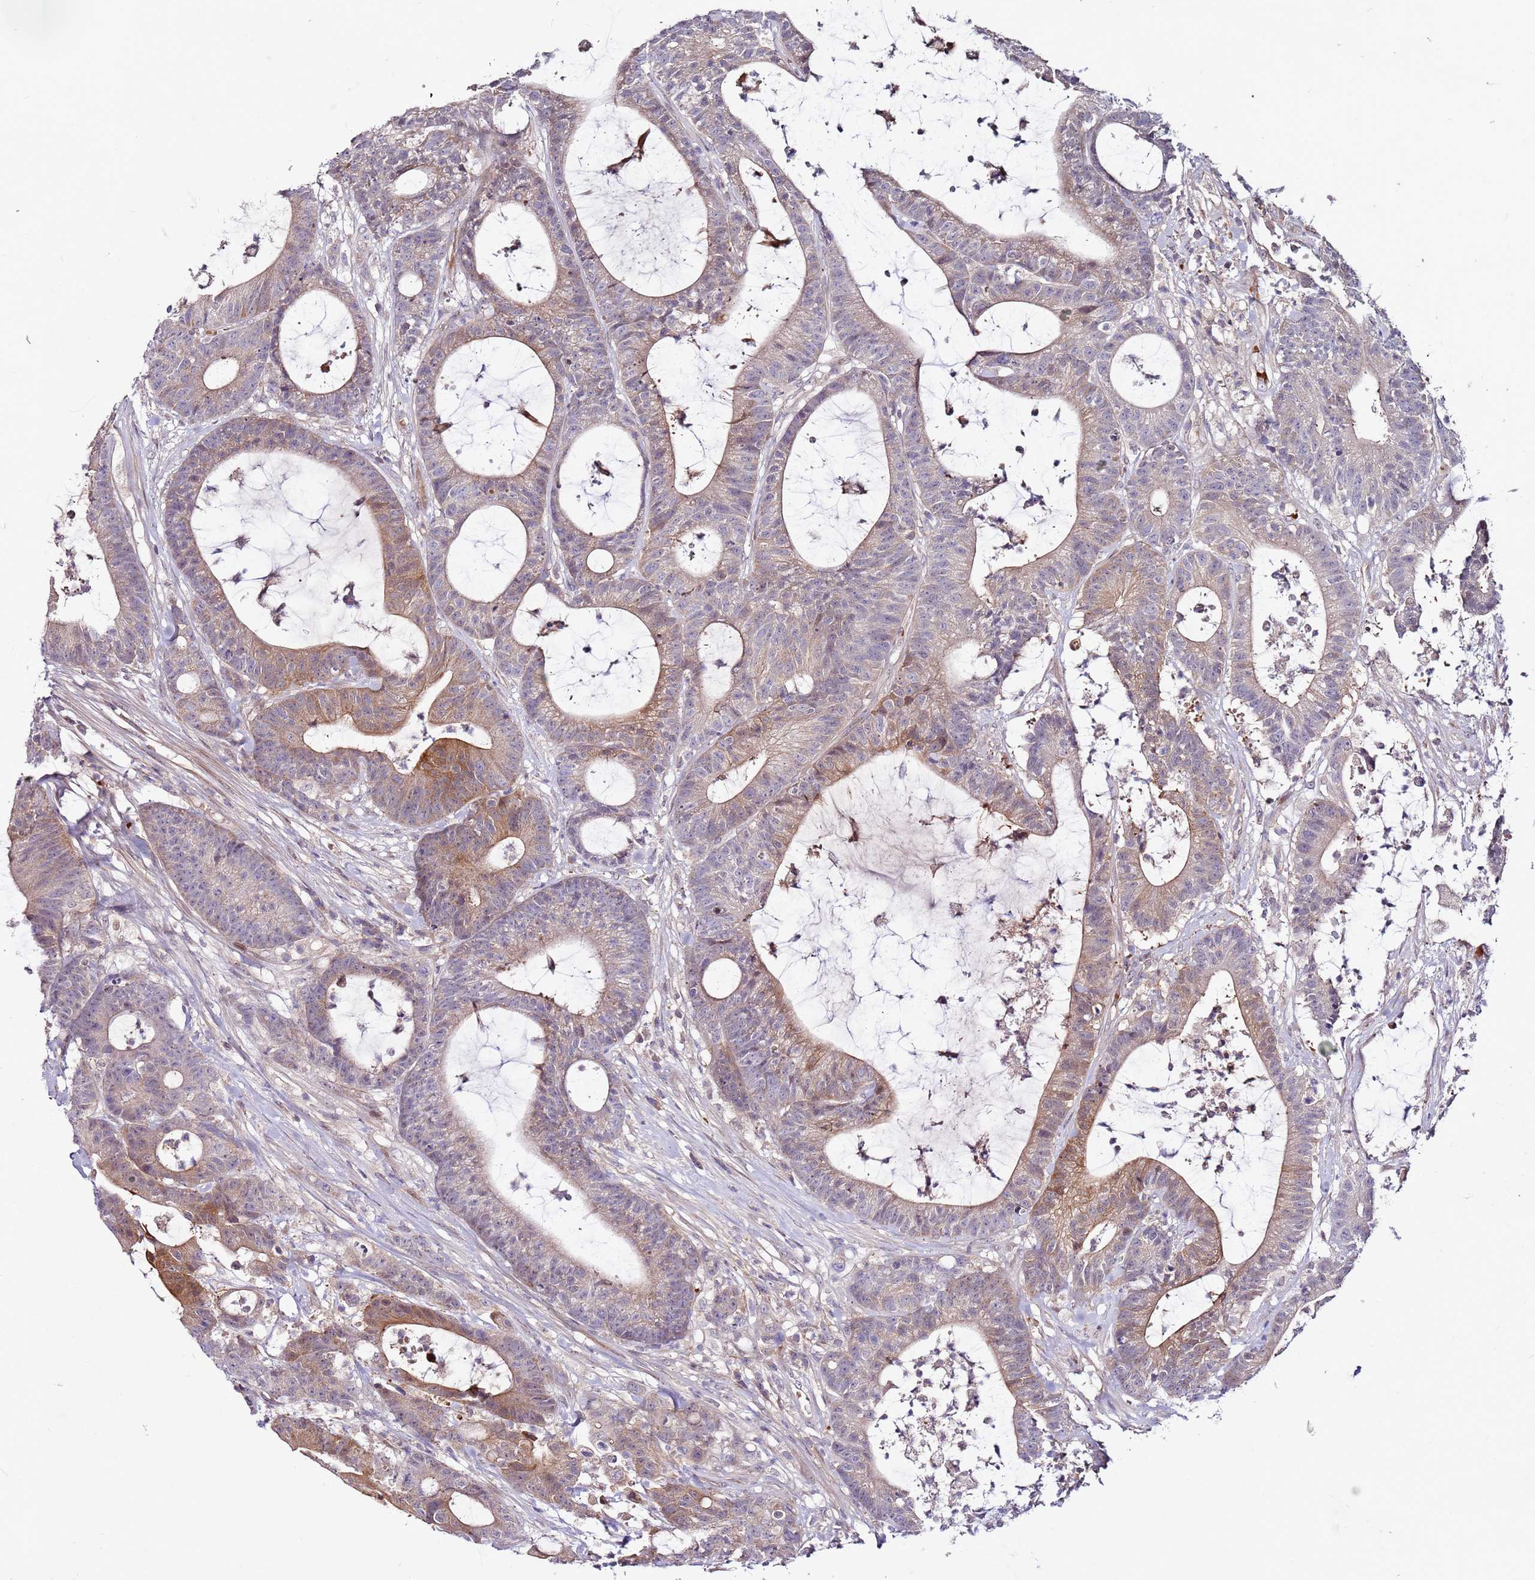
{"staining": {"intensity": "moderate", "quantity": "25%-75%", "location": "cytoplasmic/membranous"}, "tissue": "colorectal cancer", "cell_type": "Tumor cells", "image_type": "cancer", "snomed": [{"axis": "morphology", "description": "Adenocarcinoma, NOS"}, {"axis": "topography", "description": "Colon"}], "caption": "Immunohistochemical staining of colorectal adenocarcinoma displays medium levels of moderate cytoplasmic/membranous positivity in about 25%-75% of tumor cells.", "gene": "MTG2", "patient": {"sex": "female", "age": 84}}